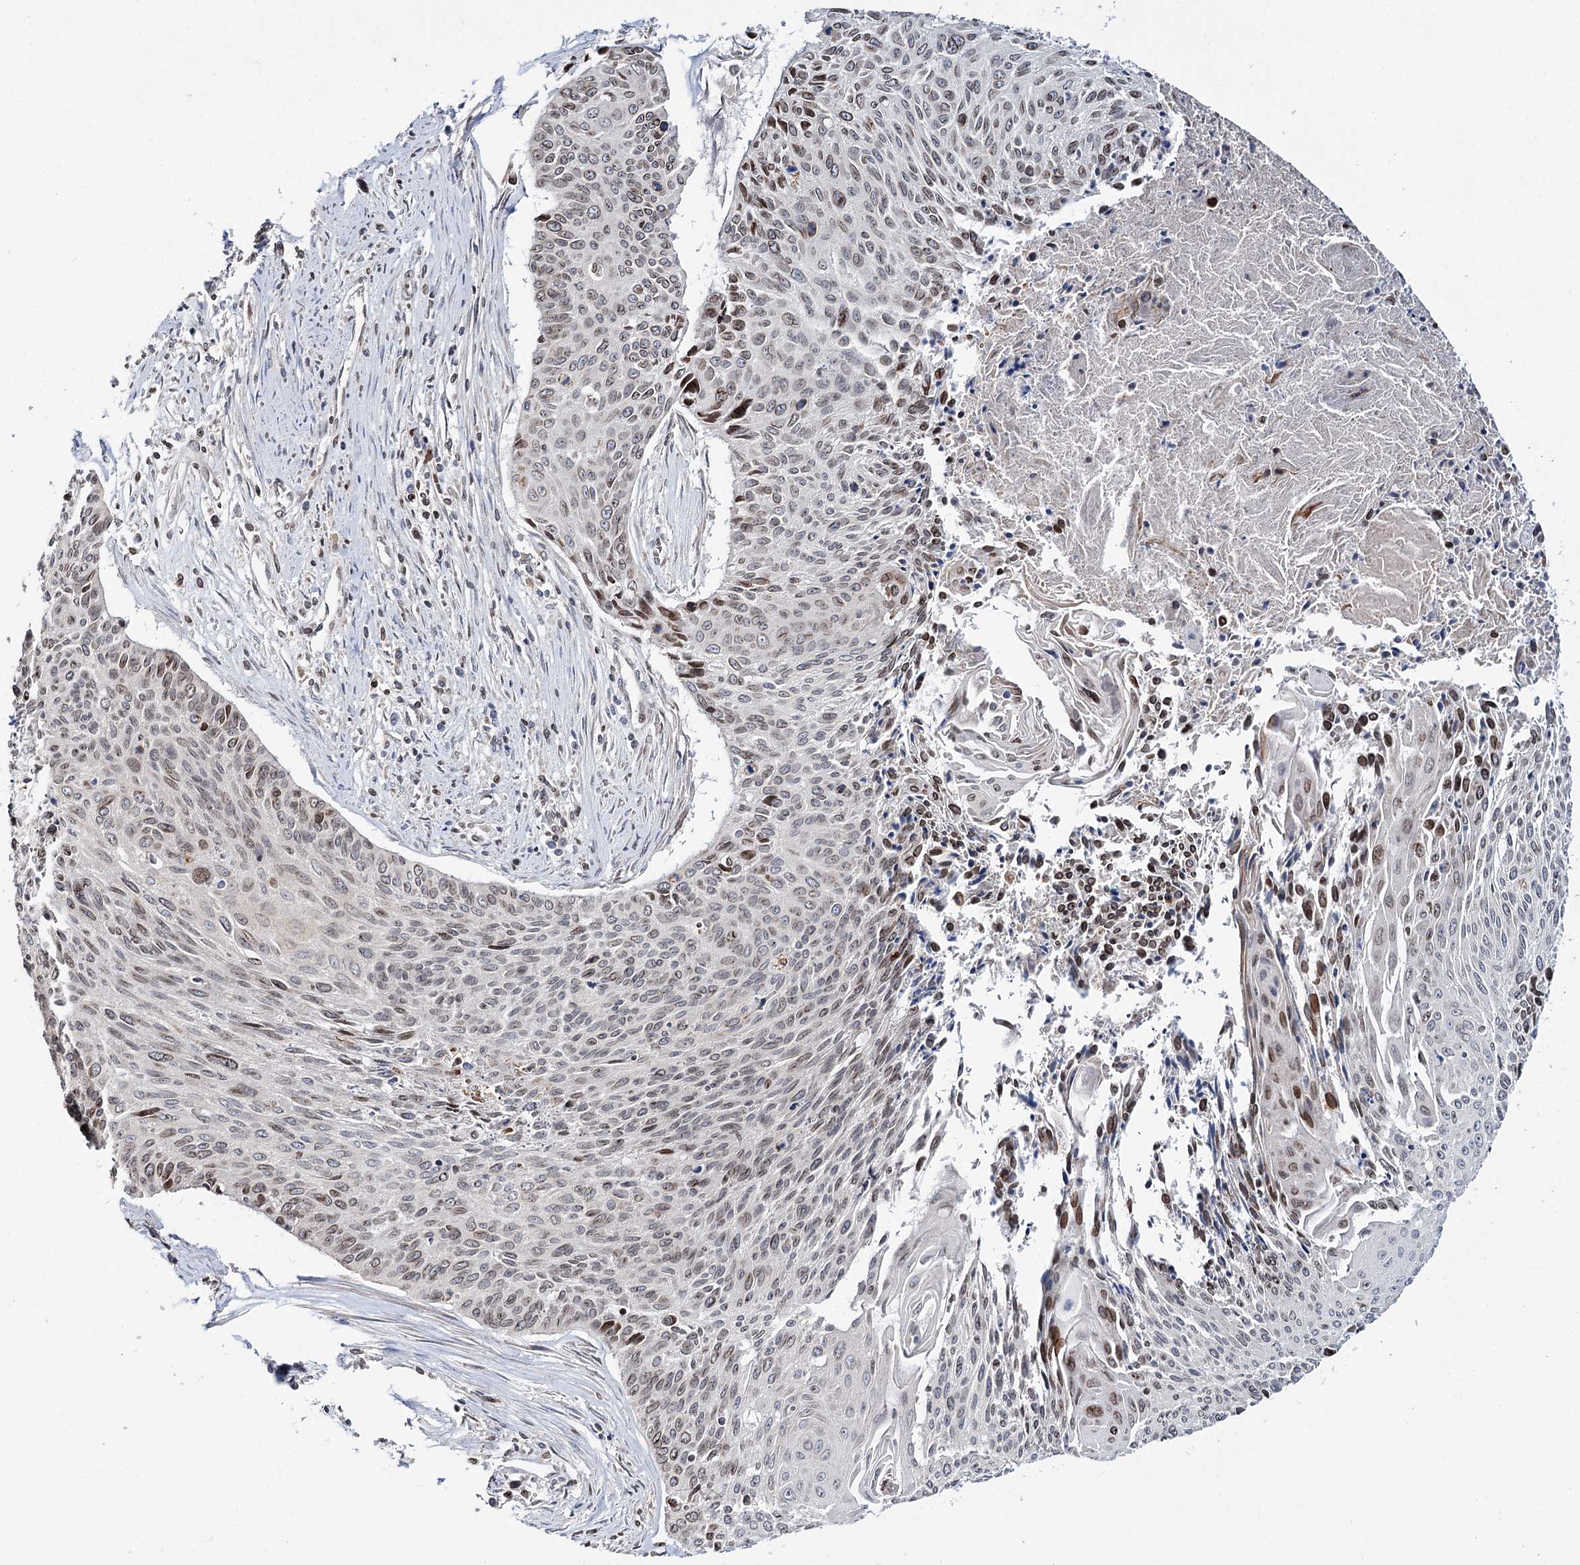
{"staining": {"intensity": "moderate", "quantity": "25%-75%", "location": "cytoplasmic/membranous,nuclear"}, "tissue": "cervical cancer", "cell_type": "Tumor cells", "image_type": "cancer", "snomed": [{"axis": "morphology", "description": "Squamous cell carcinoma, NOS"}, {"axis": "topography", "description": "Cervix"}], "caption": "Cervical squamous cell carcinoma stained for a protein (brown) displays moderate cytoplasmic/membranous and nuclear positive staining in about 25%-75% of tumor cells.", "gene": "CFAP46", "patient": {"sex": "female", "age": 55}}